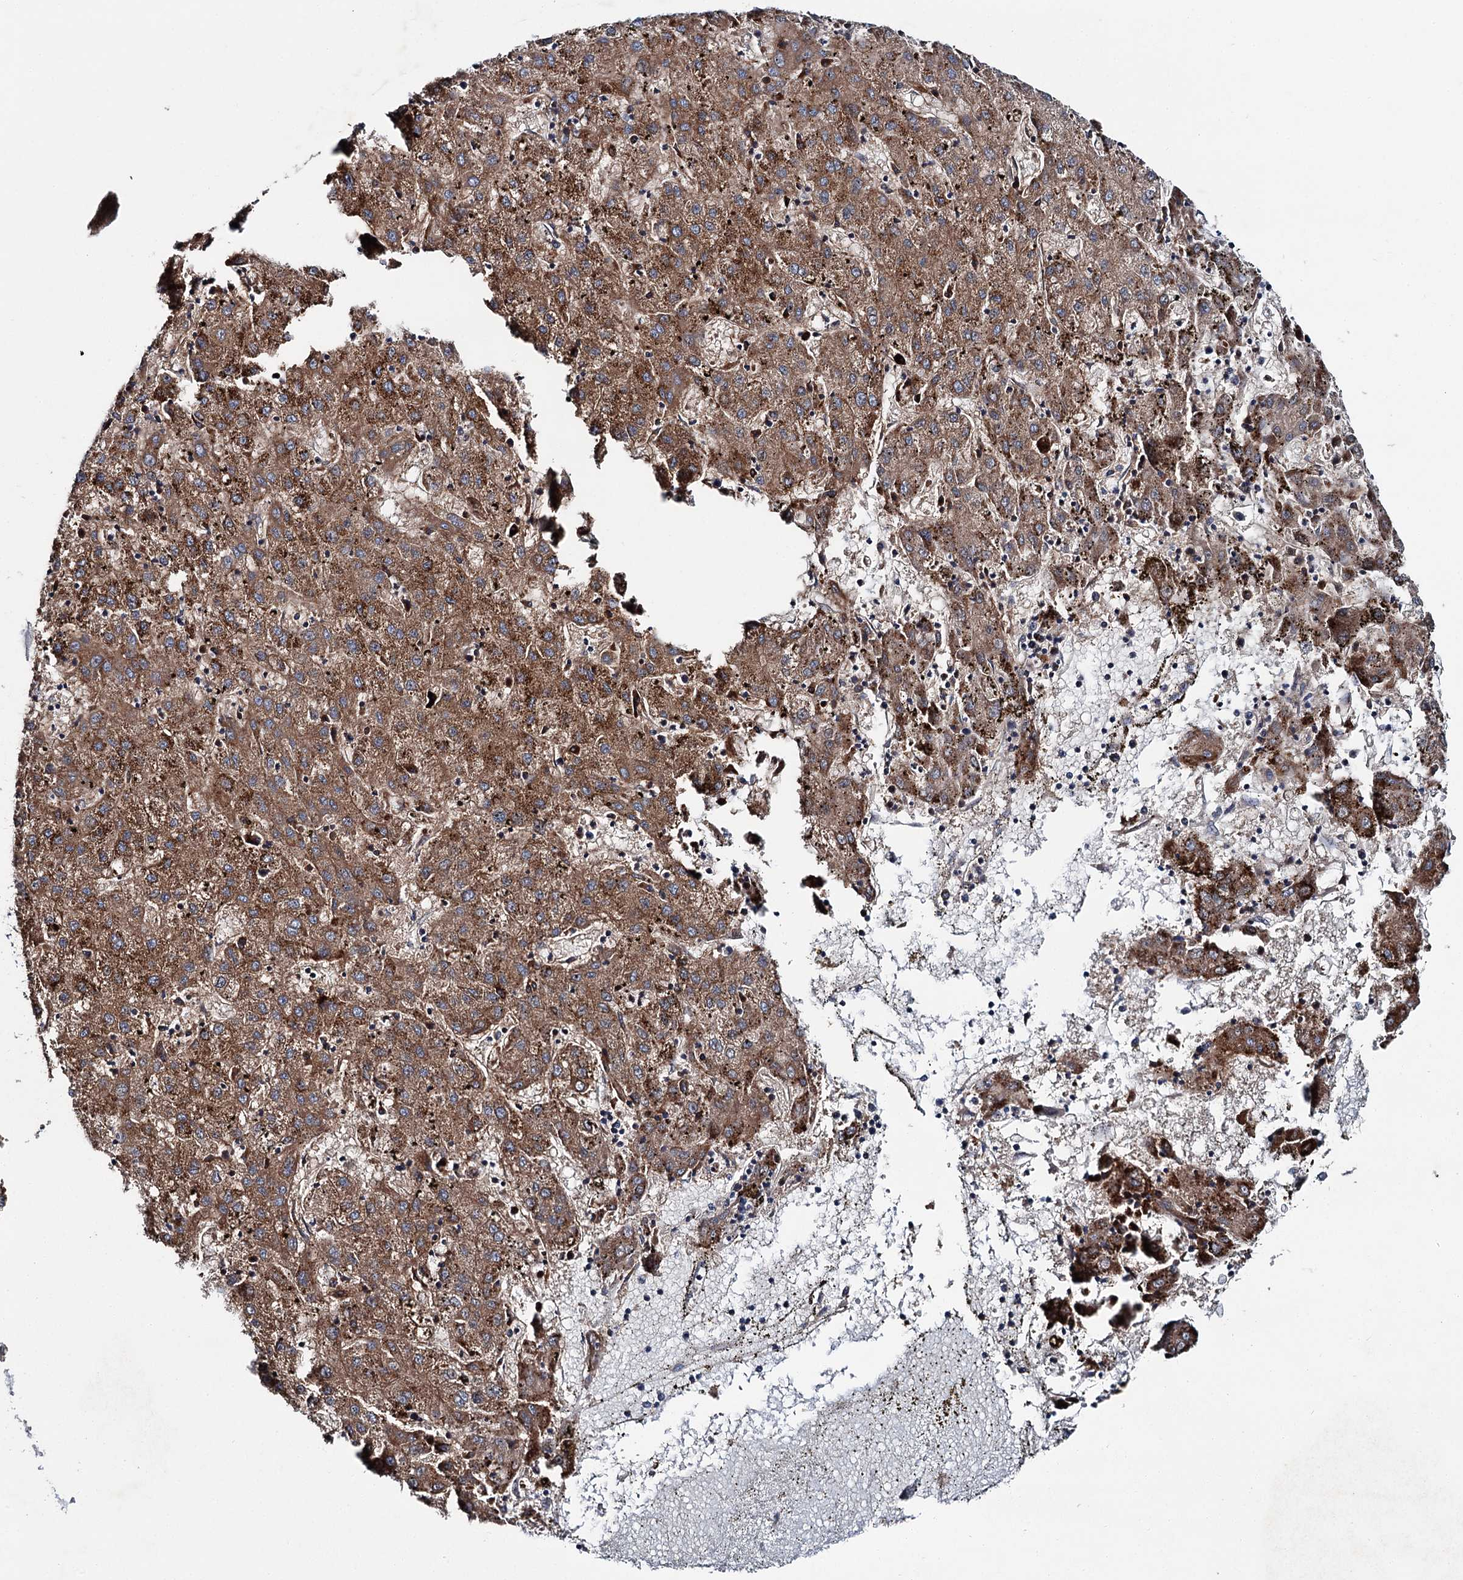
{"staining": {"intensity": "strong", "quantity": ">75%", "location": "cytoplasmic/membranous"}, "tissue": "liver cancer", "cell_type": "Tumor cells", "image_type": "cancer", "snomed": [{"axis": "morphology", "description": "Carcinoma, Hepatocellular, NOS"}, {"axis": "topography", "description": "Liver"}], "caption": "Liver cancer (hepatocellular carcinoma) stained with a protein marker displays strong staining in tumor cells.", "gene": "SLC22A25", "patient": {"sex": "male", "age": 72}}